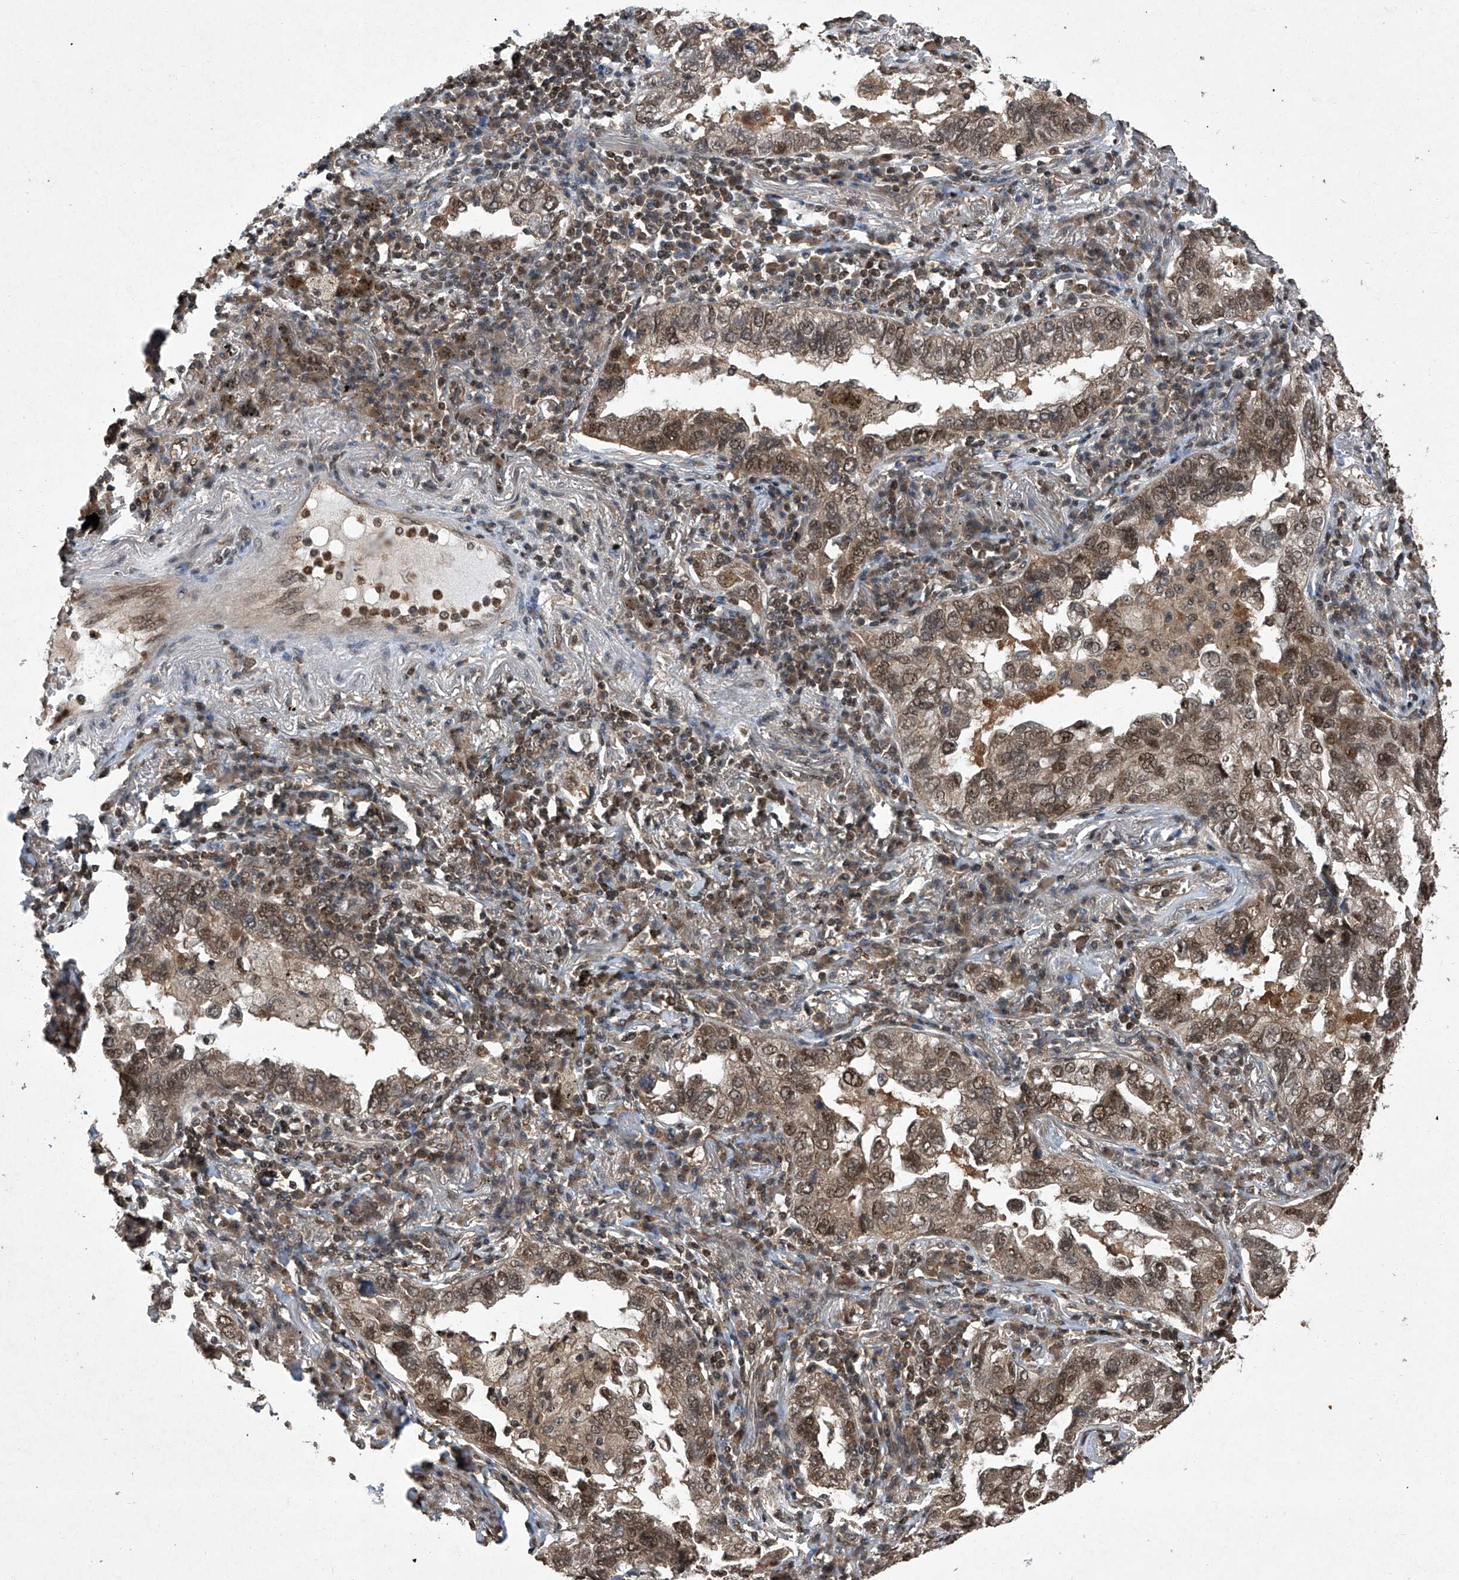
{"staining": {"intensity": "moderate", "quantity": ">75%", "location": "cytoplasmic/membranous,nuclear"}, "tissue": "lung cancer", "cell_type": "Tumor cells", "image_type": "cancer", "snomed": [{"axis": "morphology", "description": "Adenocarcinoma, NOS"}, {"axis": "topography", "description": "Lung"}], "caption": "Immunohistochemical staining of human adenocarcinoma (lung) shows moderate cytoplasmic/membranous and nuclear protein positivity in about >75% of tumor cells.", "gene": "TSNAX", "patient": {"sex": "male", "age": 65}}